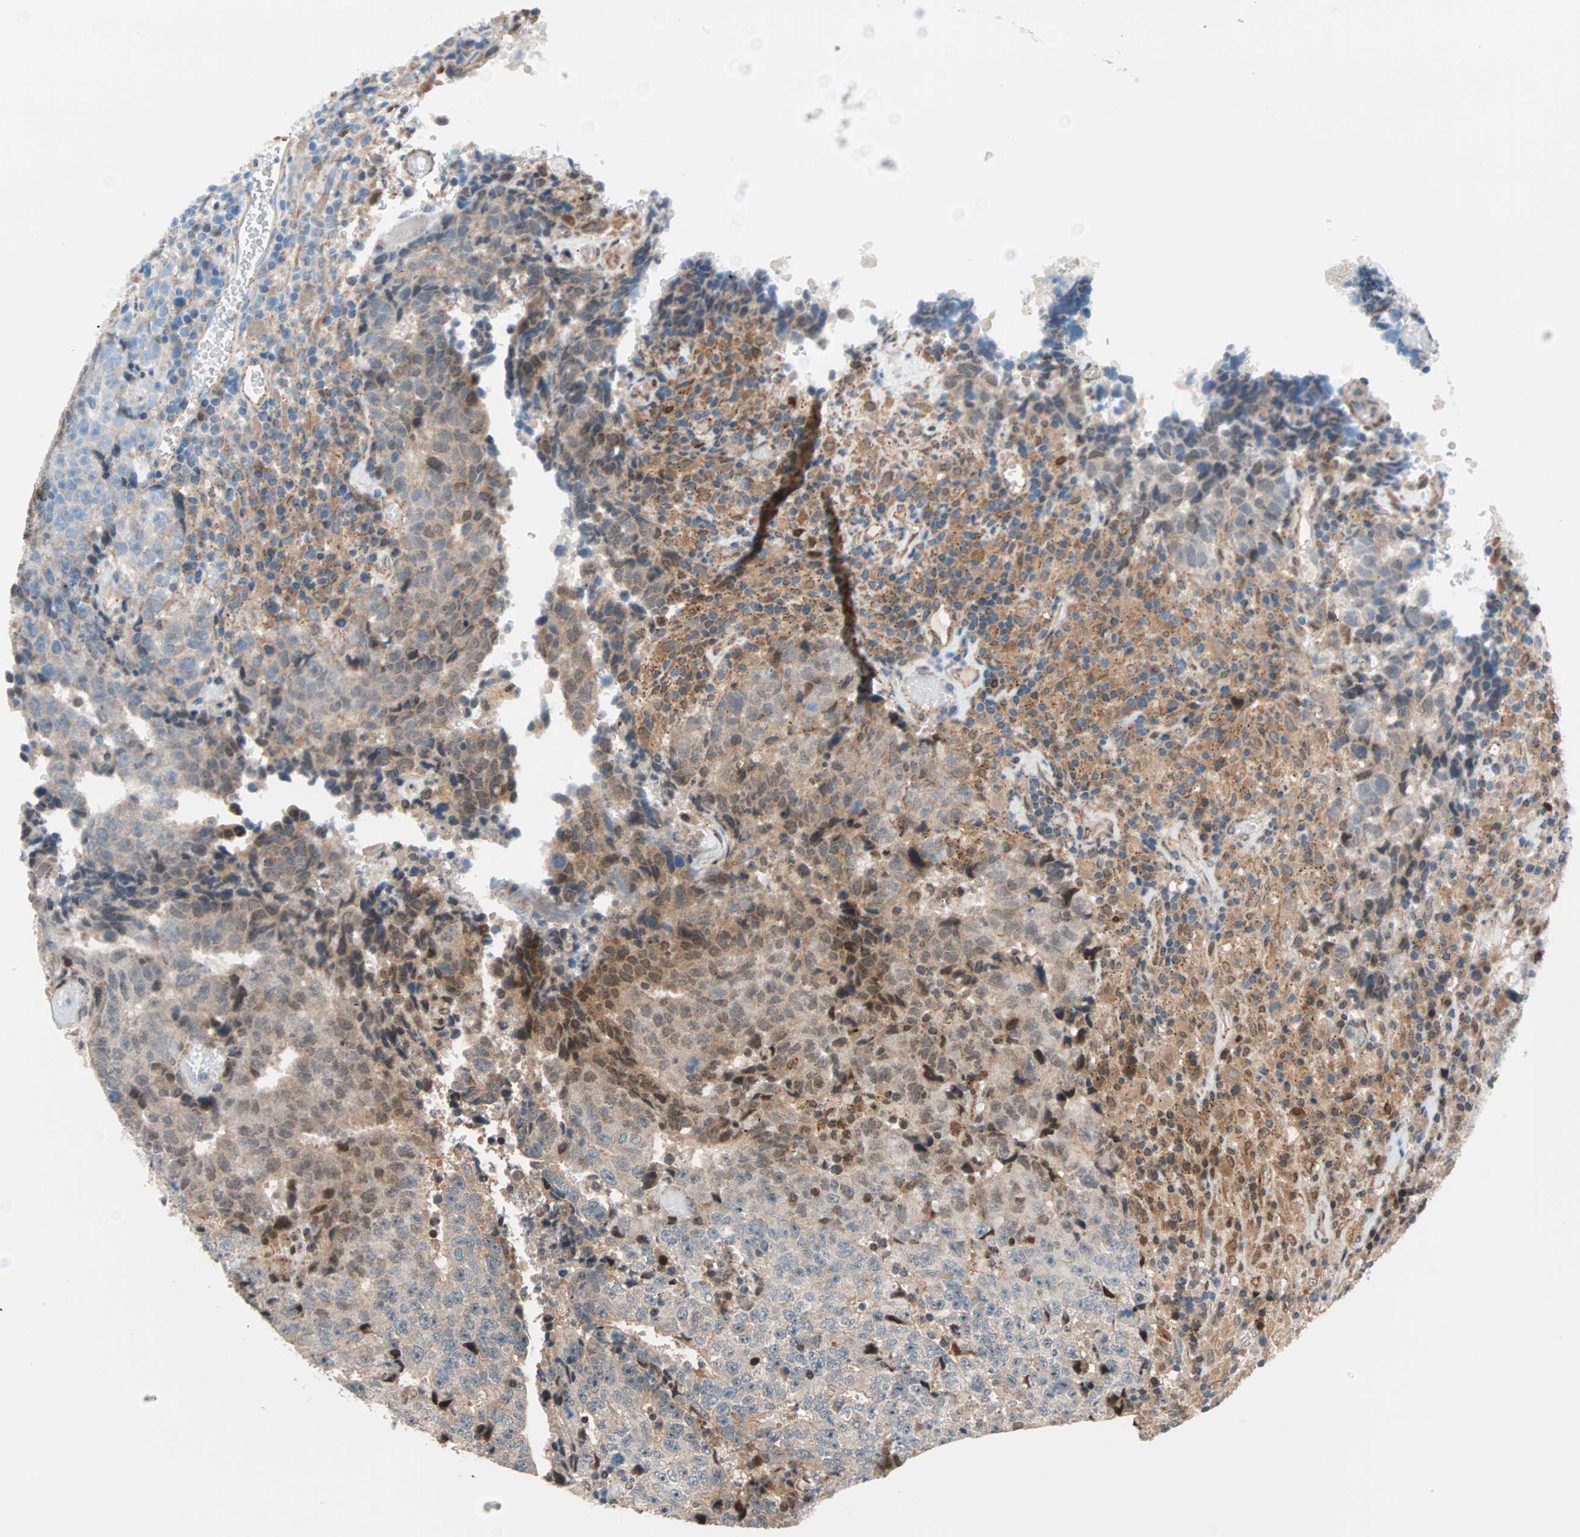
{"staining": {"intensity": "moderate", "quantity": "25%-75%", "location": "cytoplasmic/membranous,nuclear"}, "tissue": "testis cancer", "cell_type": "Tumor cells", "image_type": "cancer", "snomed": [{"axis": "morphology", "description": "Necrosis, NOS"}, {"axis": "morphology", "description": "Carcinoma, Embryonal, NOS"}, {"axis": "topography", "description": "Testis"}], "caption": "IHC photomicrograph of human testis cancer stained for a protein (brown), which displays medium levels of moderate cytoplasmic/membranous and nuclear staining in approximately 25%-75% of tumor cells.", "gene": "HECW1", "patient": {"sex": "male", "age": 19}}